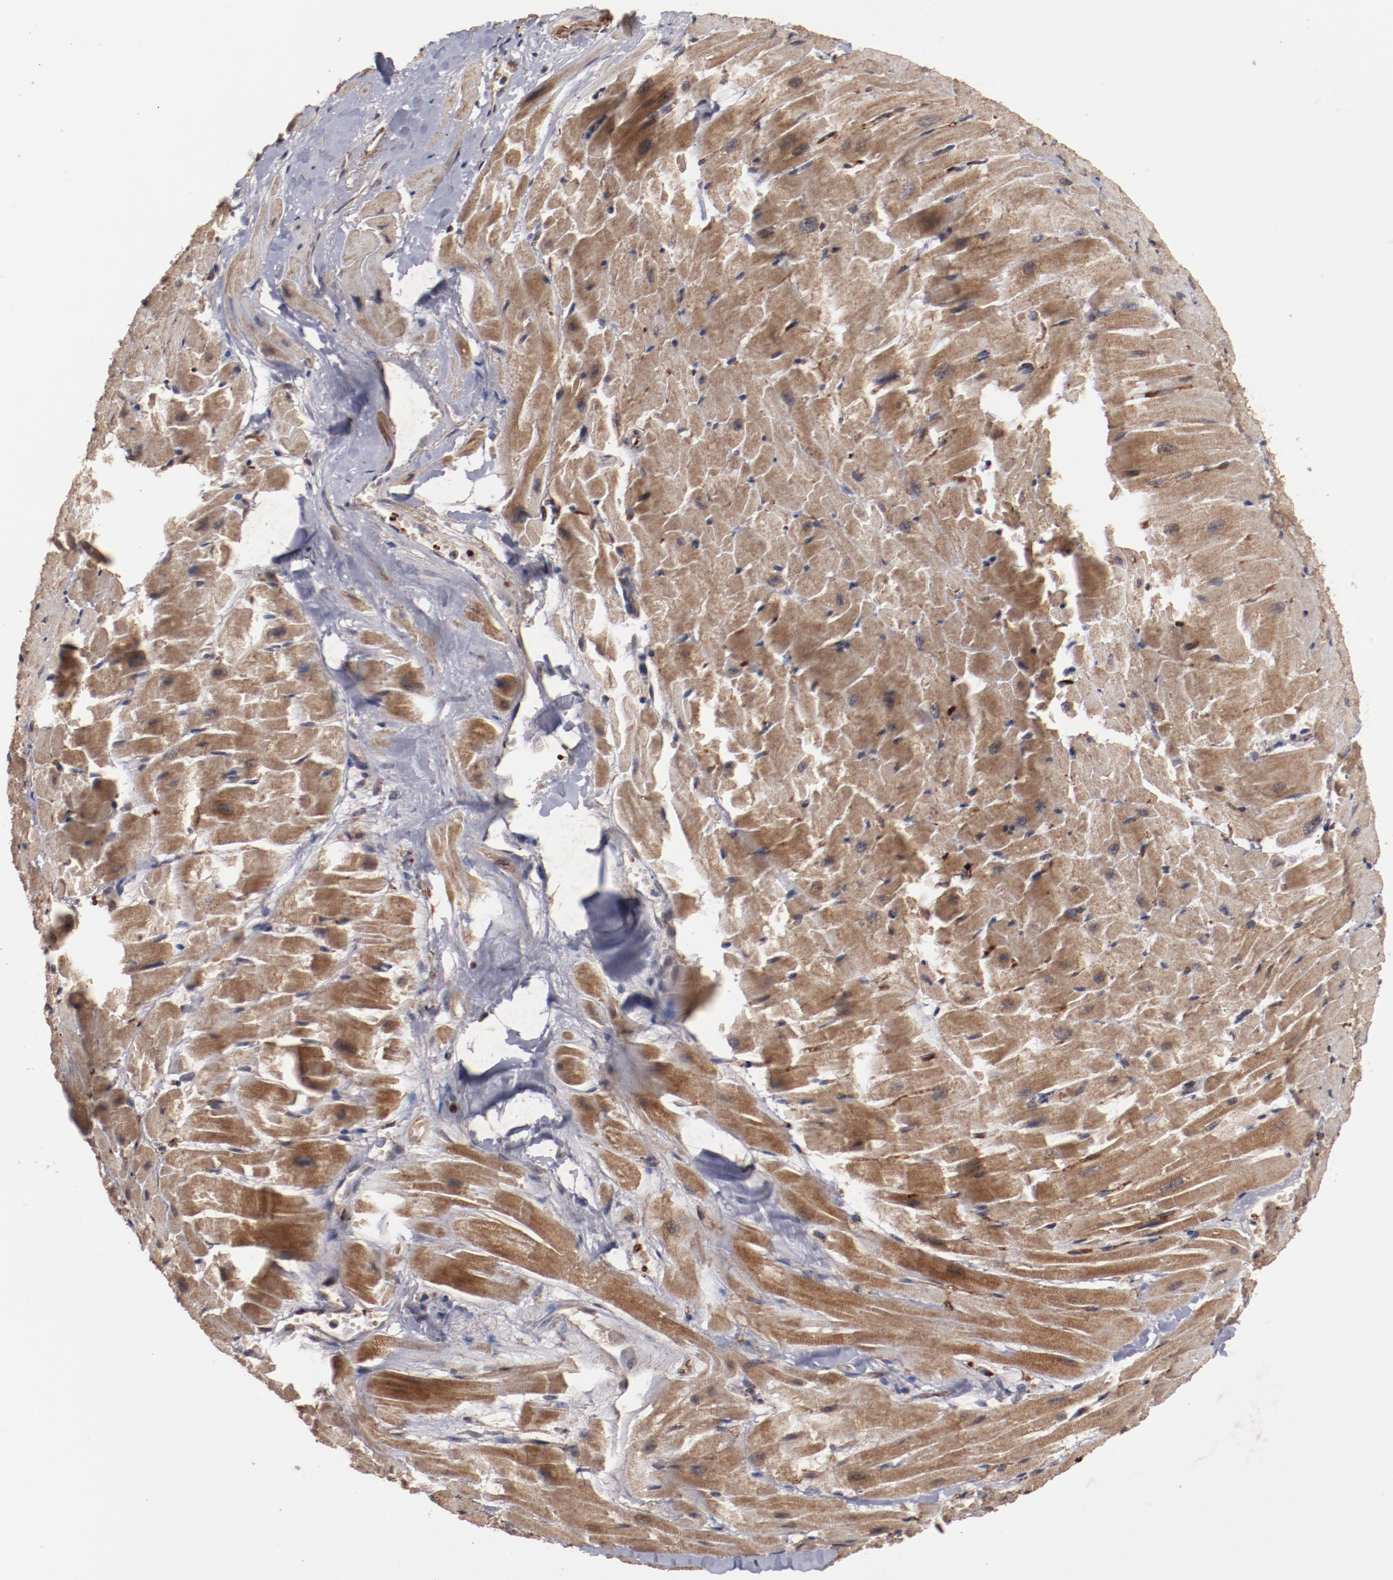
{"staining": {"intensity": "moderate", "quantity": ">75%", "location": "cytoplasmic/membranous"}, "tissue": "heart muscle", "cell_type": "Cardiomyocytes", "image_type": "normal", "snomed": [{"axis": "morphology", "description": "Normal tissue, NOS"}, {"axis": "topography", "description": "Heart"}], "caption": "Heart muscle stained with DAB immunohistochemistry exhibits medium levels of moderate cytoplasmic/membranous positivity in approximately >75% of cardiomyocytes. (Brightfield microscopy of DAB IHC at high magnification).", "gene": "TENM1", "patient": {"sex": "female", "age": 19}}